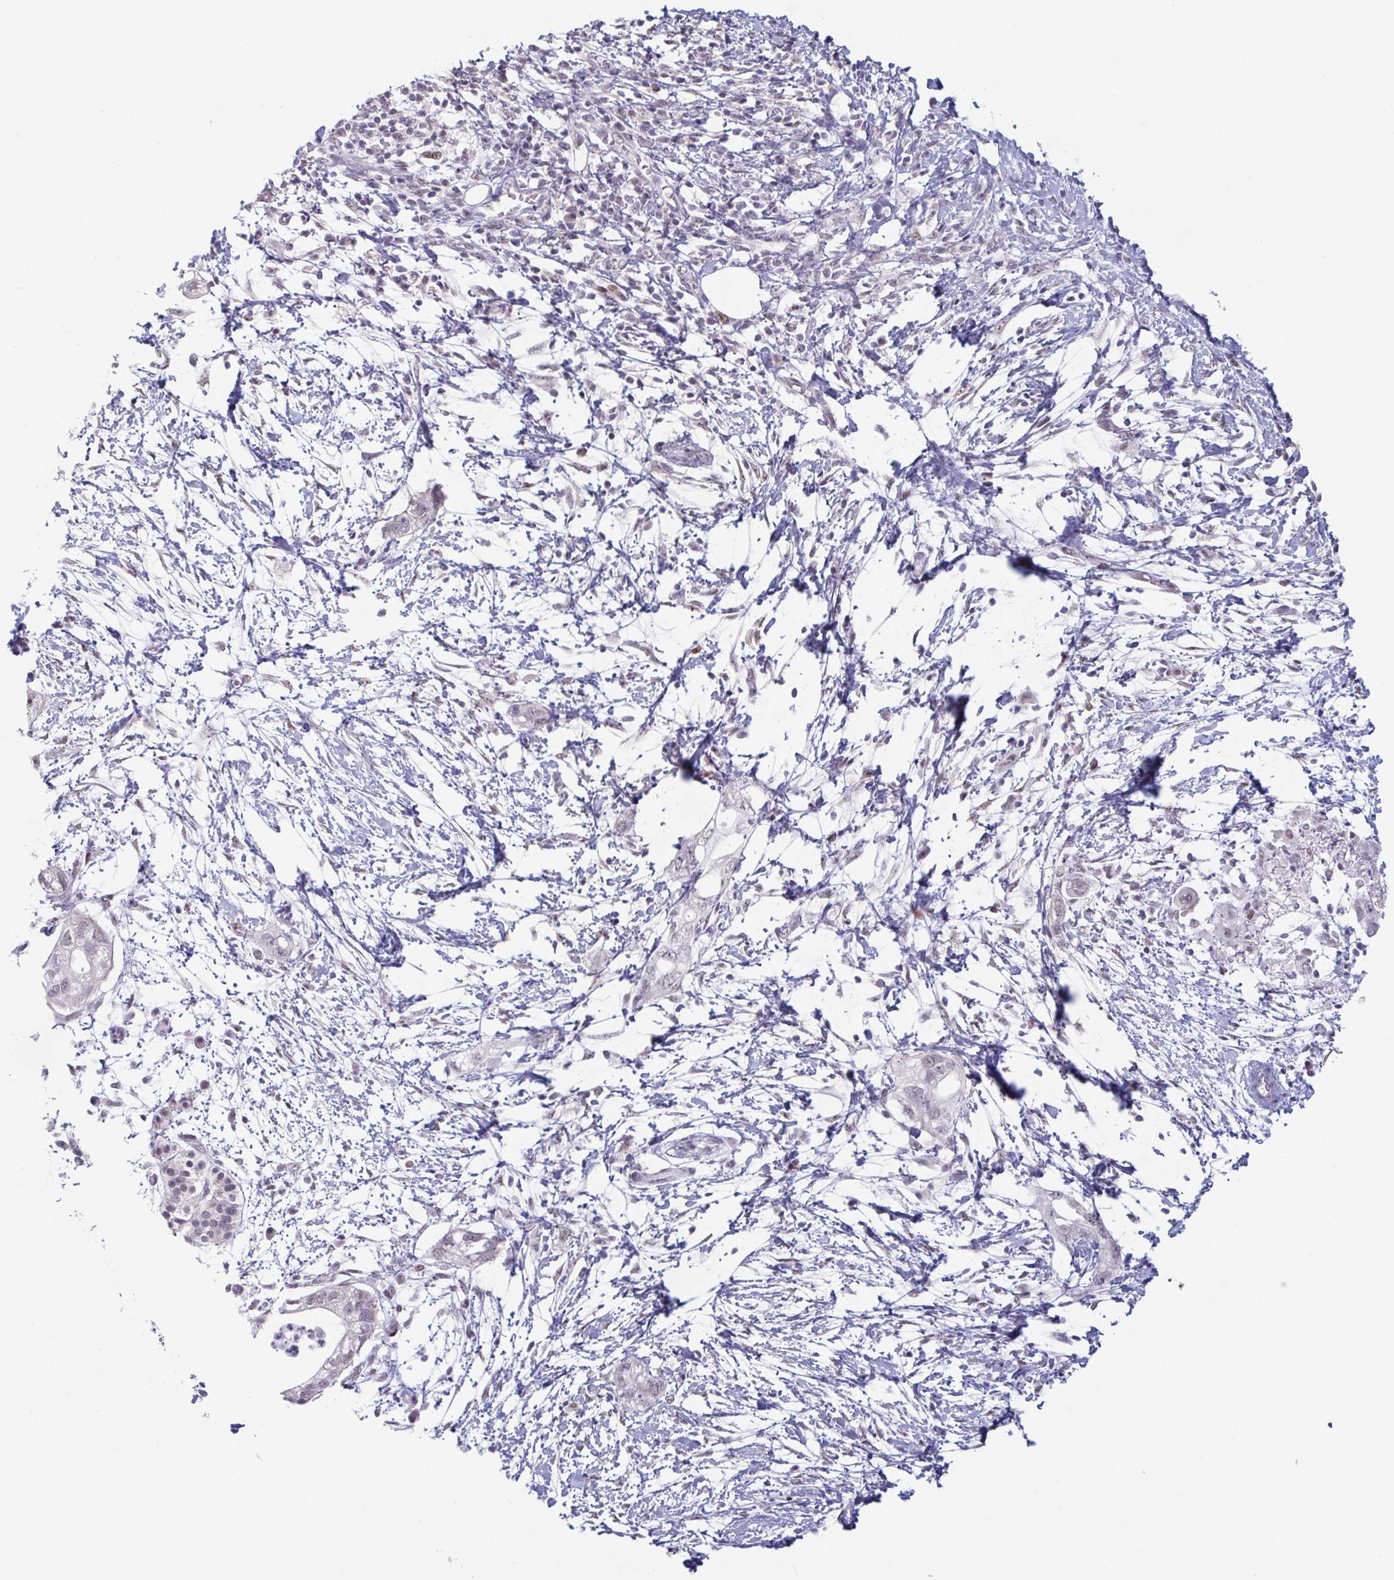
{"staining": {"intensity": "weak", "quantity": "<25%", "location": "nuclear"}, "tissue": "pancreatic cancer", "cell_type": "Tumor cells", "image_type": "cancer", "snomed": [{"axis": "morphology", "description": "Adenocarcinoma, NOS"}, {"axis": "topography", "description": "Pancreas"}], "caption": "Pancreatic cancer (adenocarcinoma) stained for a protein using immunohistochemistry shows no staining tumor cells.", "gene": "HSD17B6", "patient": {"sex": "female", "age": 72}}